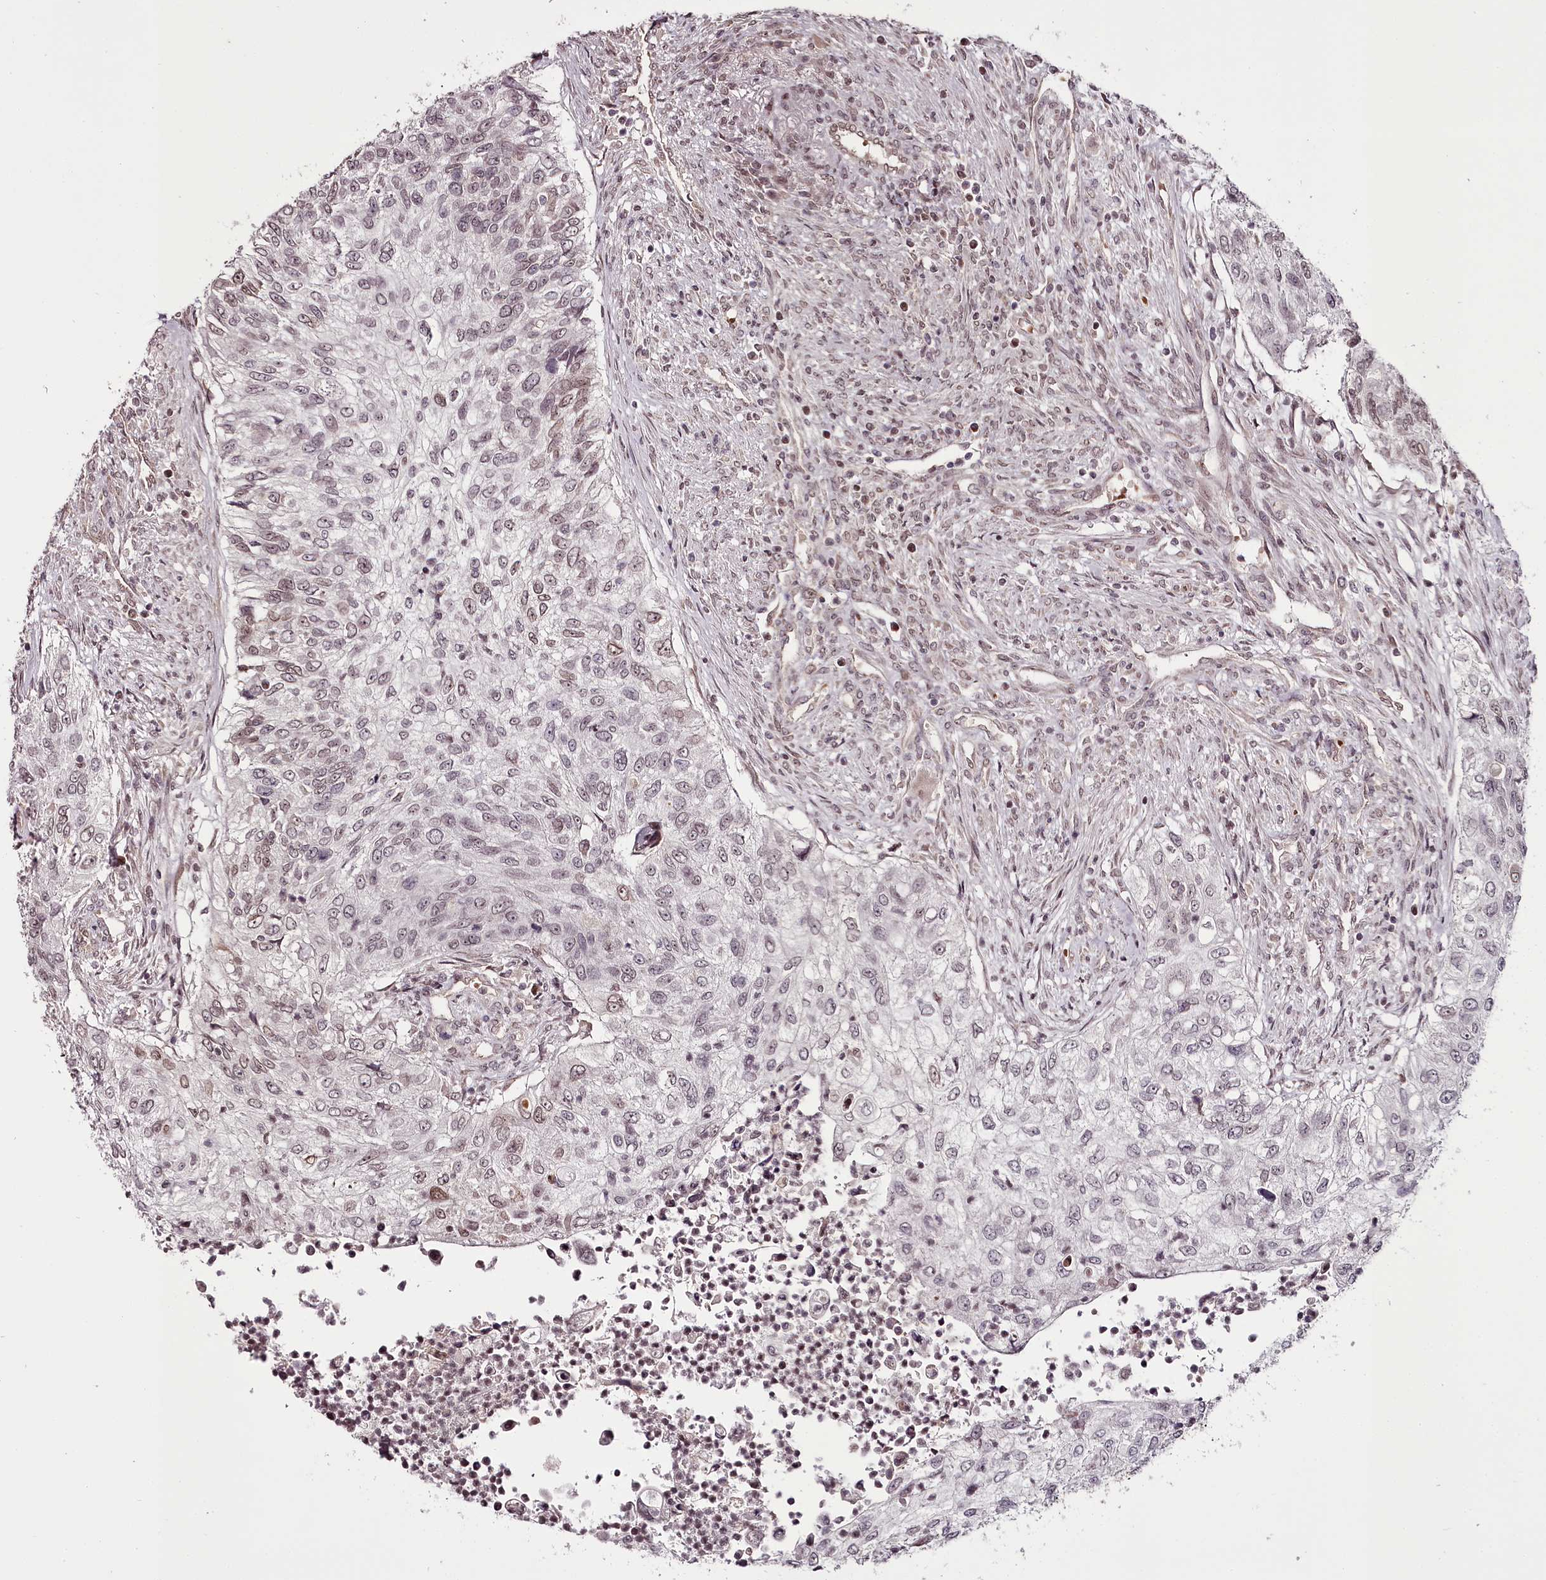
{"staining": {"intensity": "weak", "quantity": "<25%", "location": "nuclear"}, "tissue": "urothelial cancer", "cell_type": "Tumor cells", "image_type": "cancer", "snomed": [{"axis": "morphology", "description": "Urothelial carcinoma, High grade"}, {"axis": "topography", "description": "Urinary bladder"}], "caption": "This is an IHC image of human urothelial carcinoma (high-grade). There is no positivity in tumor cells.", "gene": "THYN1", "patient": {"sex": "female", "age": 60}}